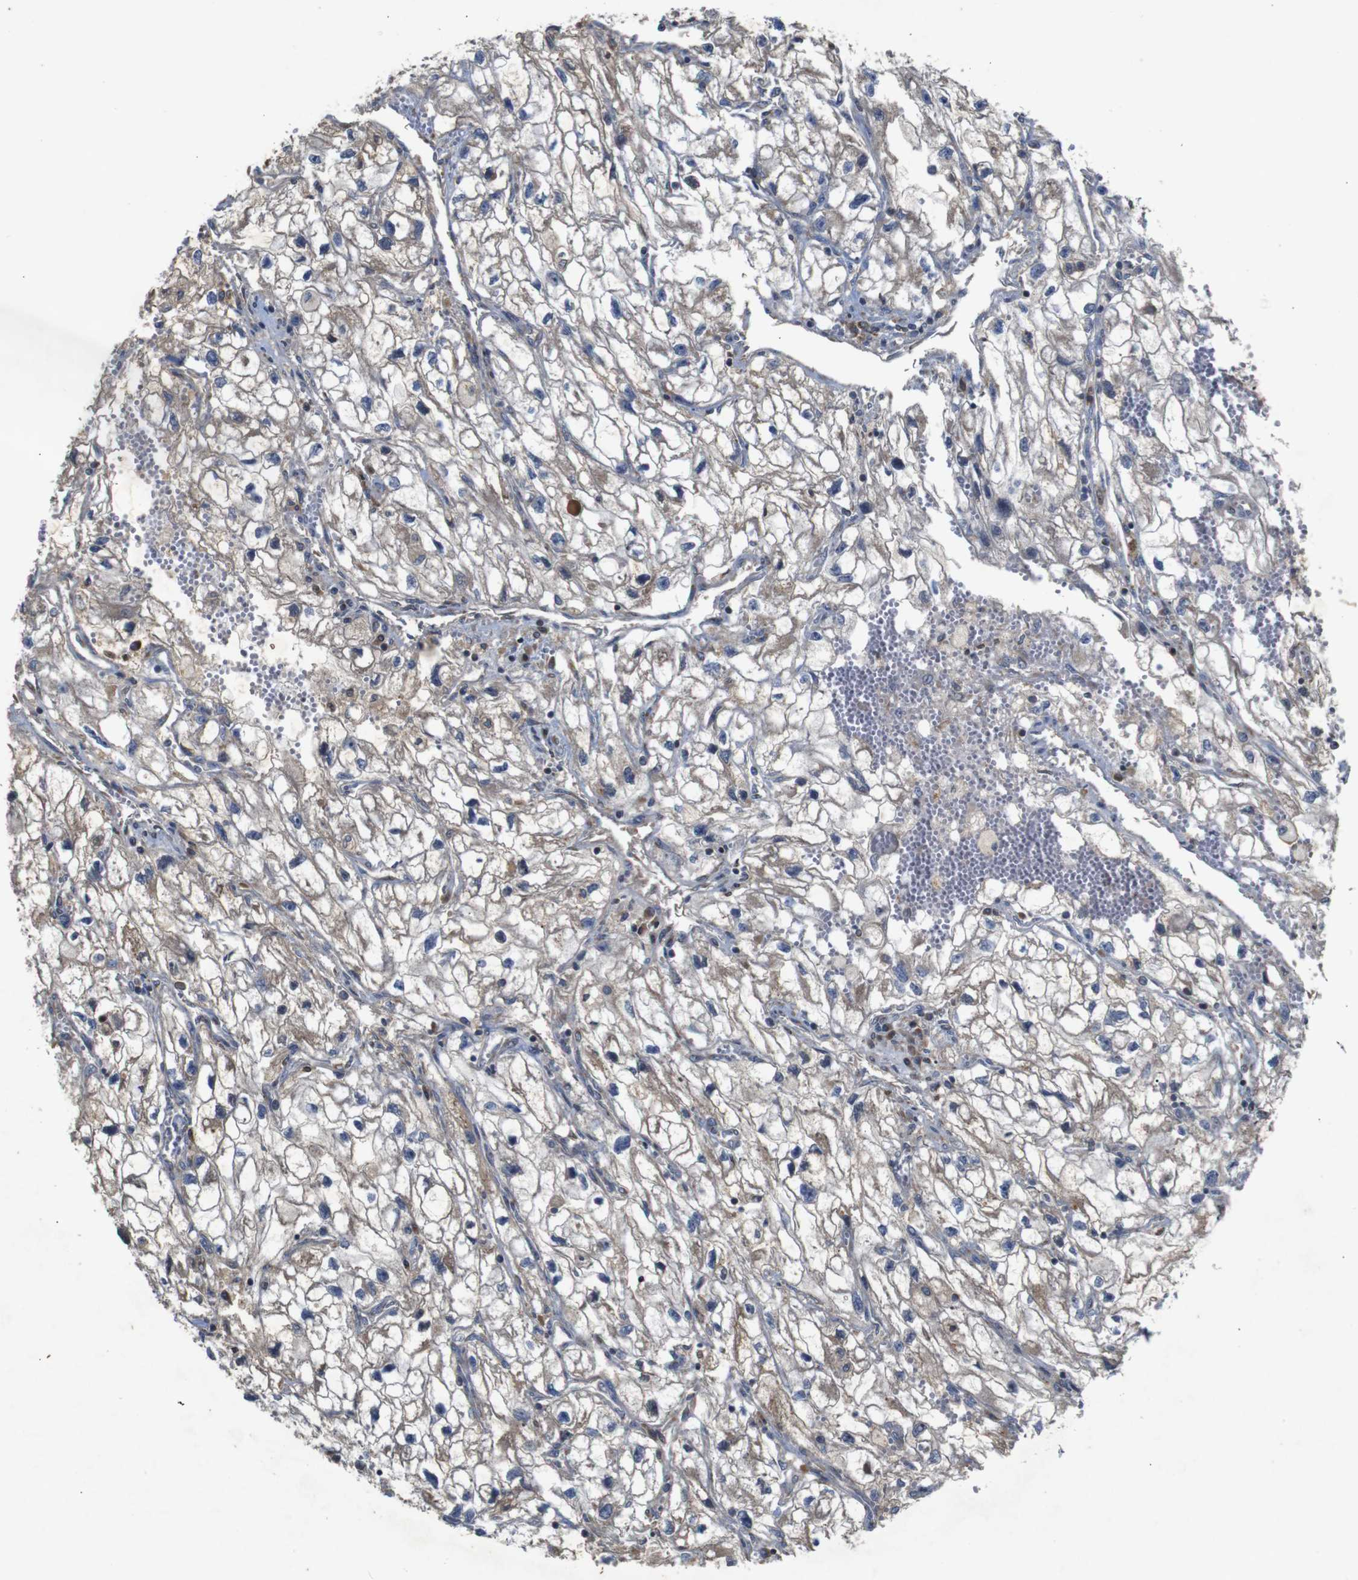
{"staining": {"intensity": "weak", "quantity": "25%-75%", "location": "cytoplasmic/membranous"}, "tissue": "renal cancer", "cell_type": "Tumor cells", "image_type": "cancer", "snomed": [{"axis": "morphology", "description": "Adenocarcinoma, NOS"}, {"axis": "topography", "description": "Kidney"}], "caption": "Renal adenocarcinoma stained for a protein (brown) reveals weak cytoplasmic/membranous positive staining in about 25%-75% of tumor cells.", "gene": "PTPN1", "patient": {"sex": "female", "age": 70}}